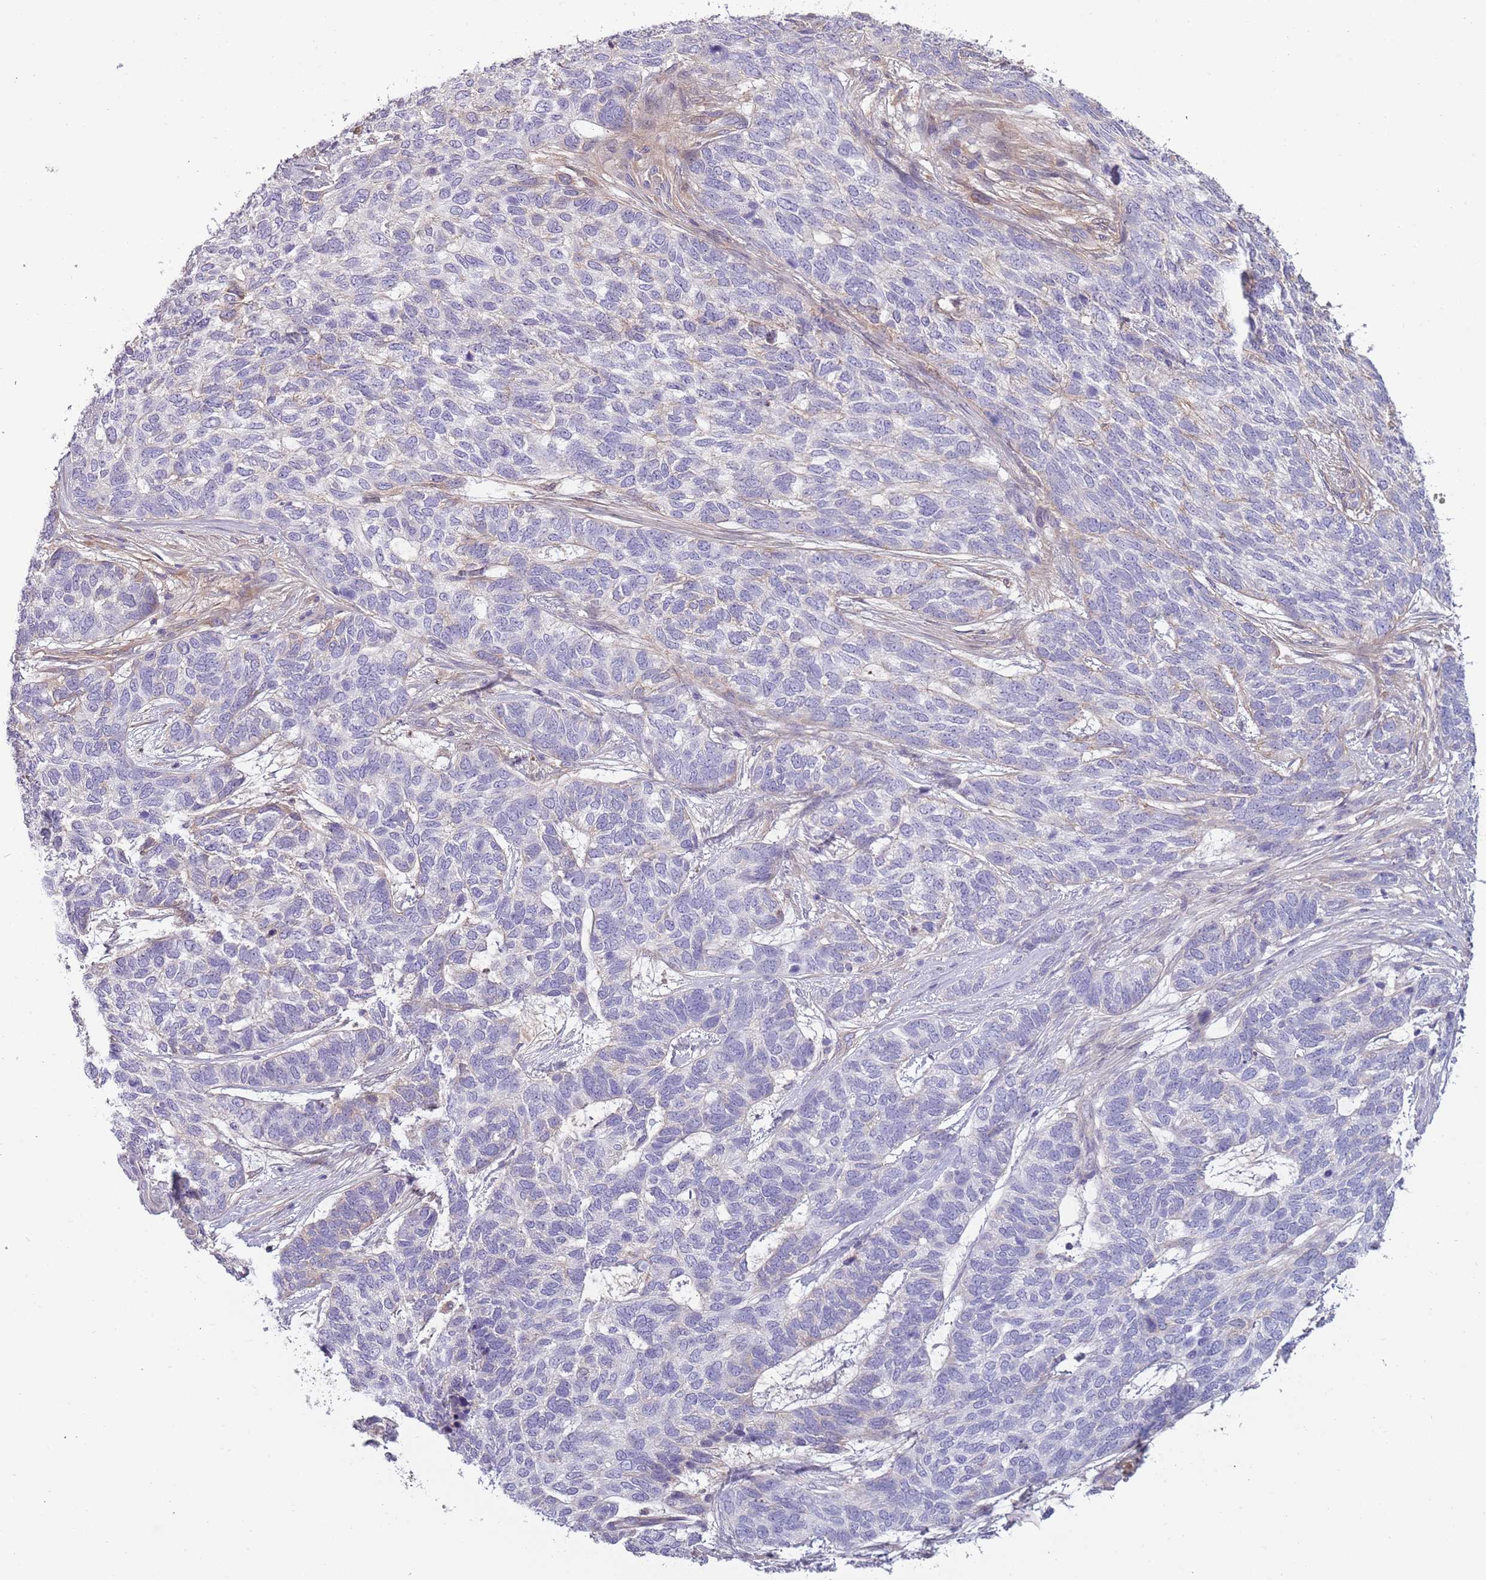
{"staining": {"intensity": "negative", "quantity": "none", "location": "none"}, "tissue": "skin cancer", "cell_type": "Tumor cells", "image_type": "cancer", "snomed": [{"axis": "morphology", "description": "Basal cell carcinoma"}, {"axis": "topography", "description": "Skin"}], "caption": "Tumor cells are negative for brown protein staining in basal cell carcinoma (skin).", "gene": "TNFRSF6B", "patient": {"sex": "female", "age": 65}}